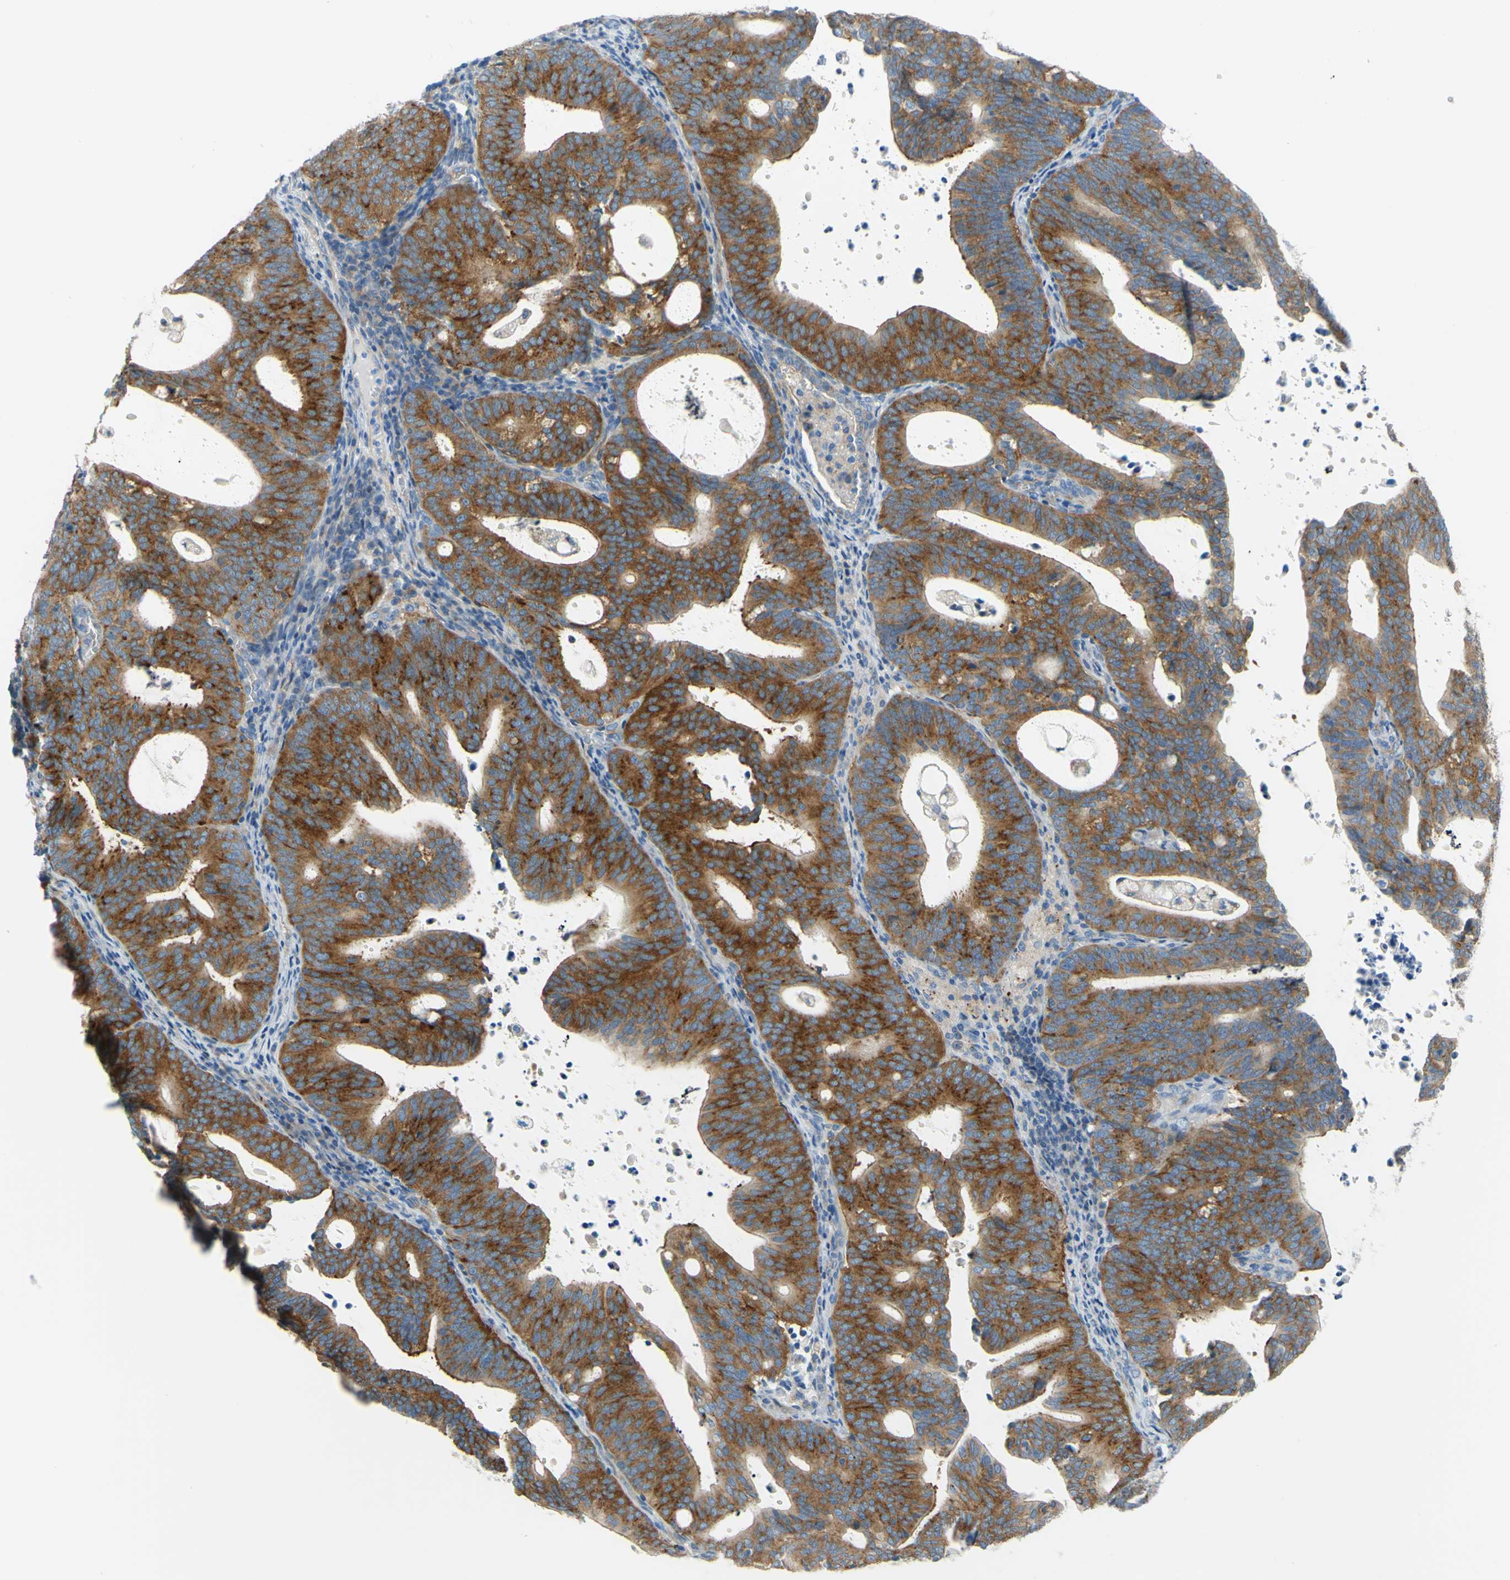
{"staining": {"intensity": "strong", "quantity": ">75%", "location": "cytoplasmic/membranous"}, "tissue": "endometrial cancer", "cell_type": "Tumor cells", "image_type": "cancer", "snomed": [{"axis": "morphology", "description": "Adenocarcinoma, NOS"}, {"axis": "topography", "description": "Uterus"}], "caption": "Endometrial cancer (adenocarcinoma) was stained to show a protein in brown. There is high levels of strong cytoplasmic/membranous expression in approximately >75% of tumor cells.", "gene": "FRMD4B", "patient": {"sex": "female", "age": 83}}